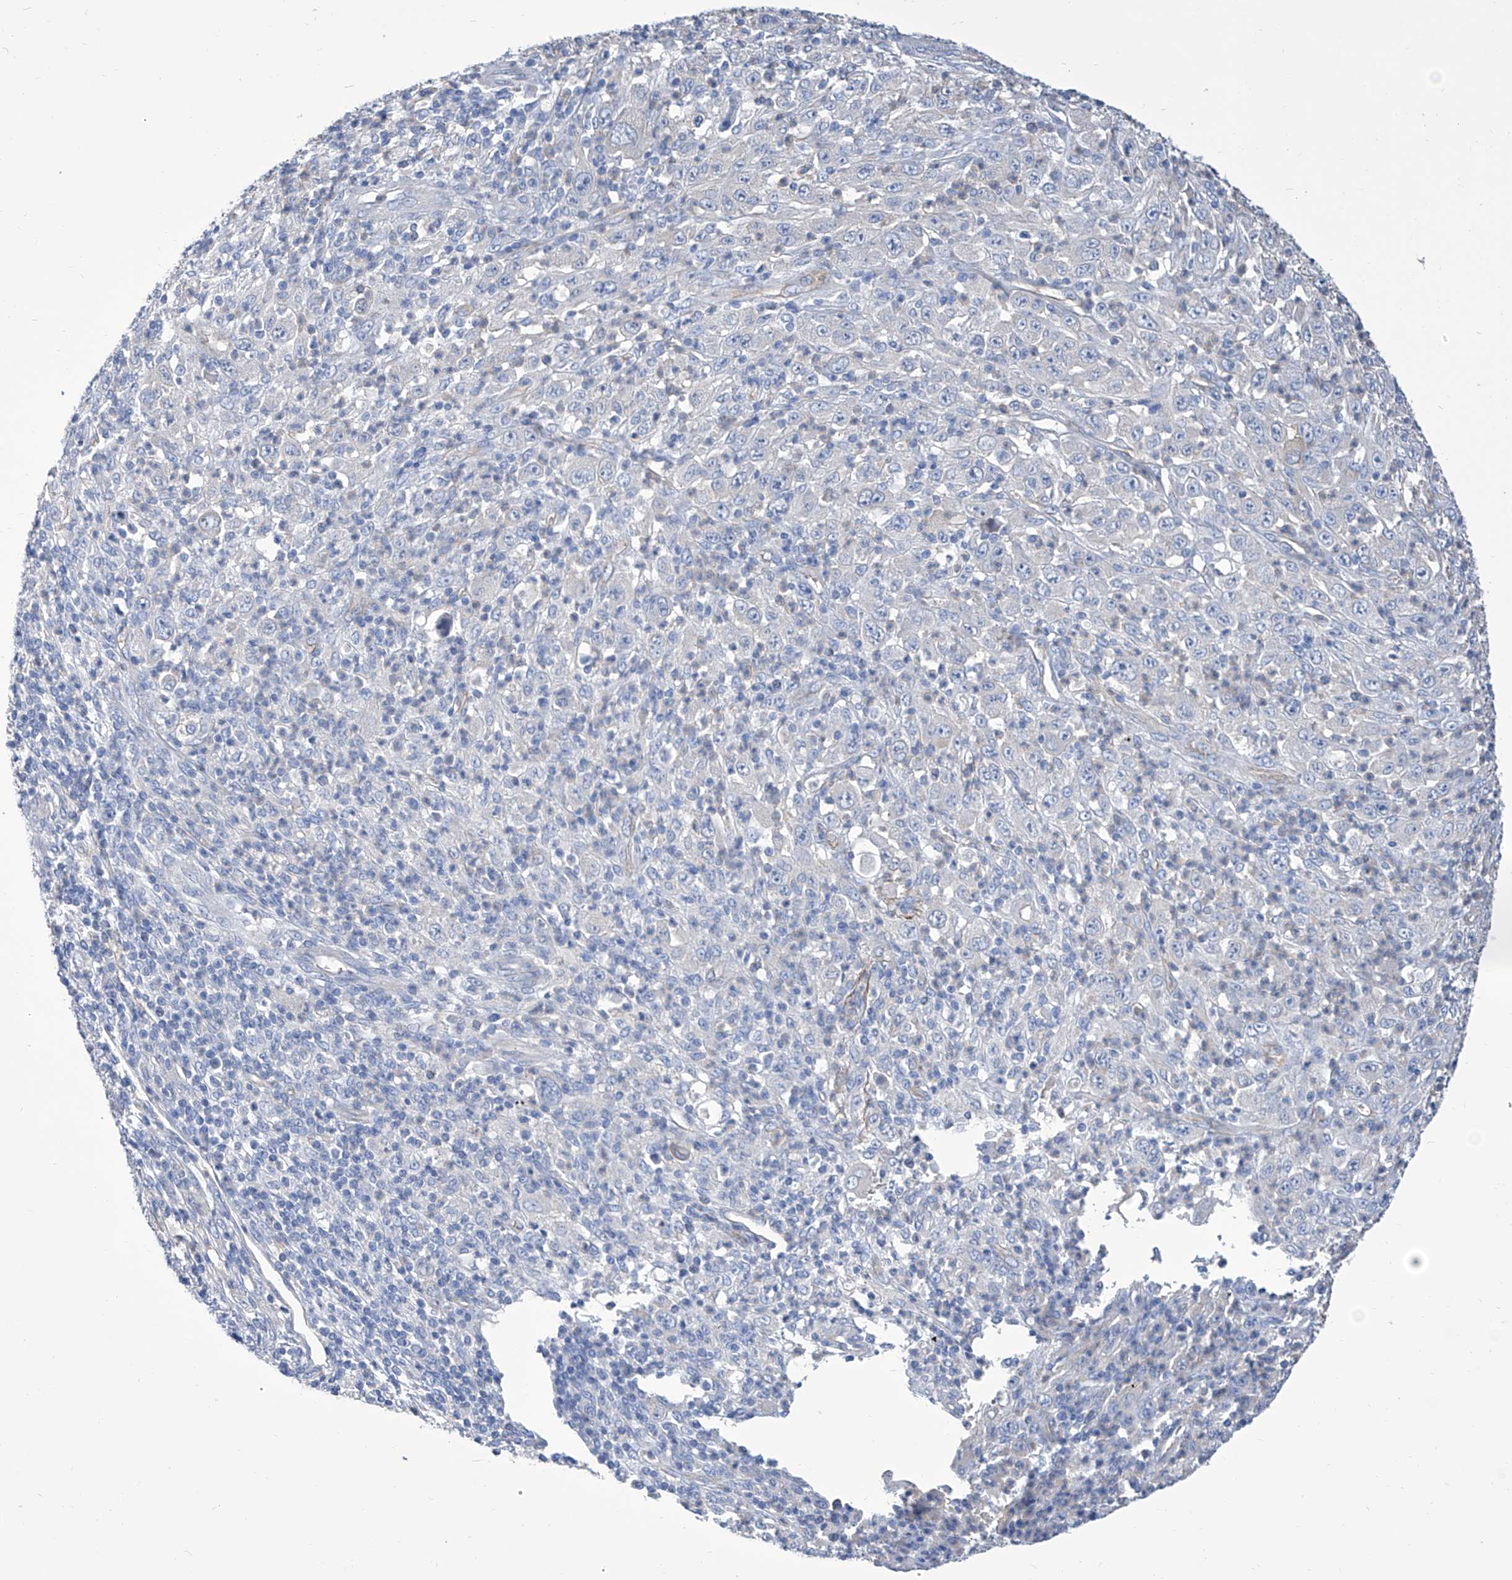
{"staining": {"intensity": "negative", "quantity": "none", "location": "none"}, "tissue": "melanoma", "cell_type": "Tumor cells", "image_type": "cancer", "snomed": [{"axis": "morphology", "description": "Malignant melanoma, Metastatic site"}, {"axis": "topography", "description": "Skin"}], "caption": "Melanoma was stained to show a protein in brown. There is no significant expression in tumor cells. (DAB (3,3'-diaminobenzidine) IHC visualized using brightfield microscopy, high magnification).", "gene": "SMS", "patient": {"sex": "female", "age": 56}}